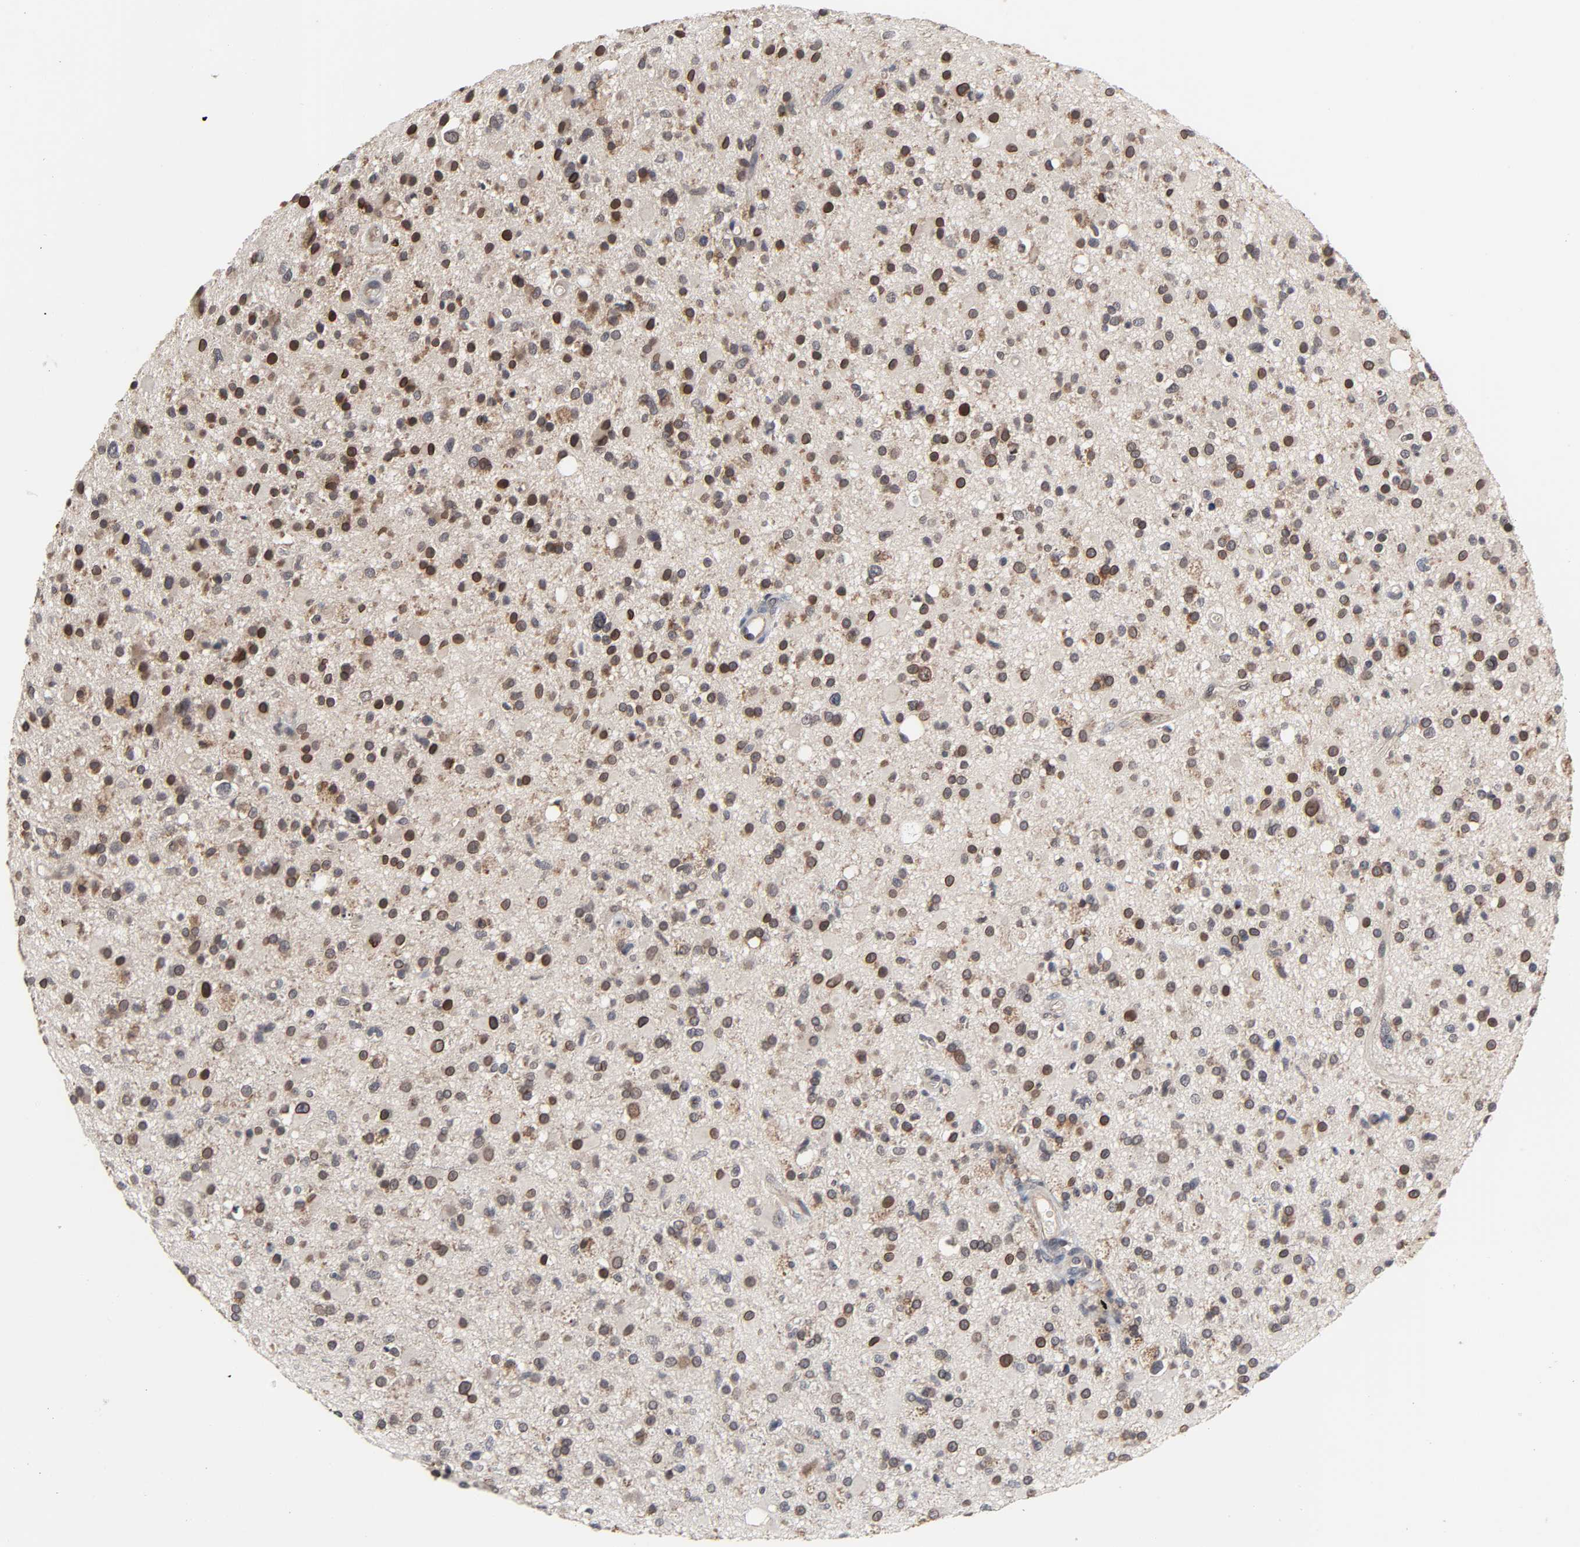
{"staining": {"intensity": "moderate", "quantity": "25%-75%", "location": "cytoplasmic/membranous,nuclear"}, "tissue": "glioma", "cell_type": "Tumor cells", "image_type": "cancer", "snomed": [{"axis": "morphology", "description": "Glioma, malignant, High grade"}, {"axis": "topography", "description": "Brain"}], "caption": "The micrograph demonstrates staining of glioma, revealing moderate cytoplasmic/membranous and nuclear protein positivity (brown color) within tumor cells.", "gene": "CCDC175", "patient": {"sex": "male", "age": 33}}